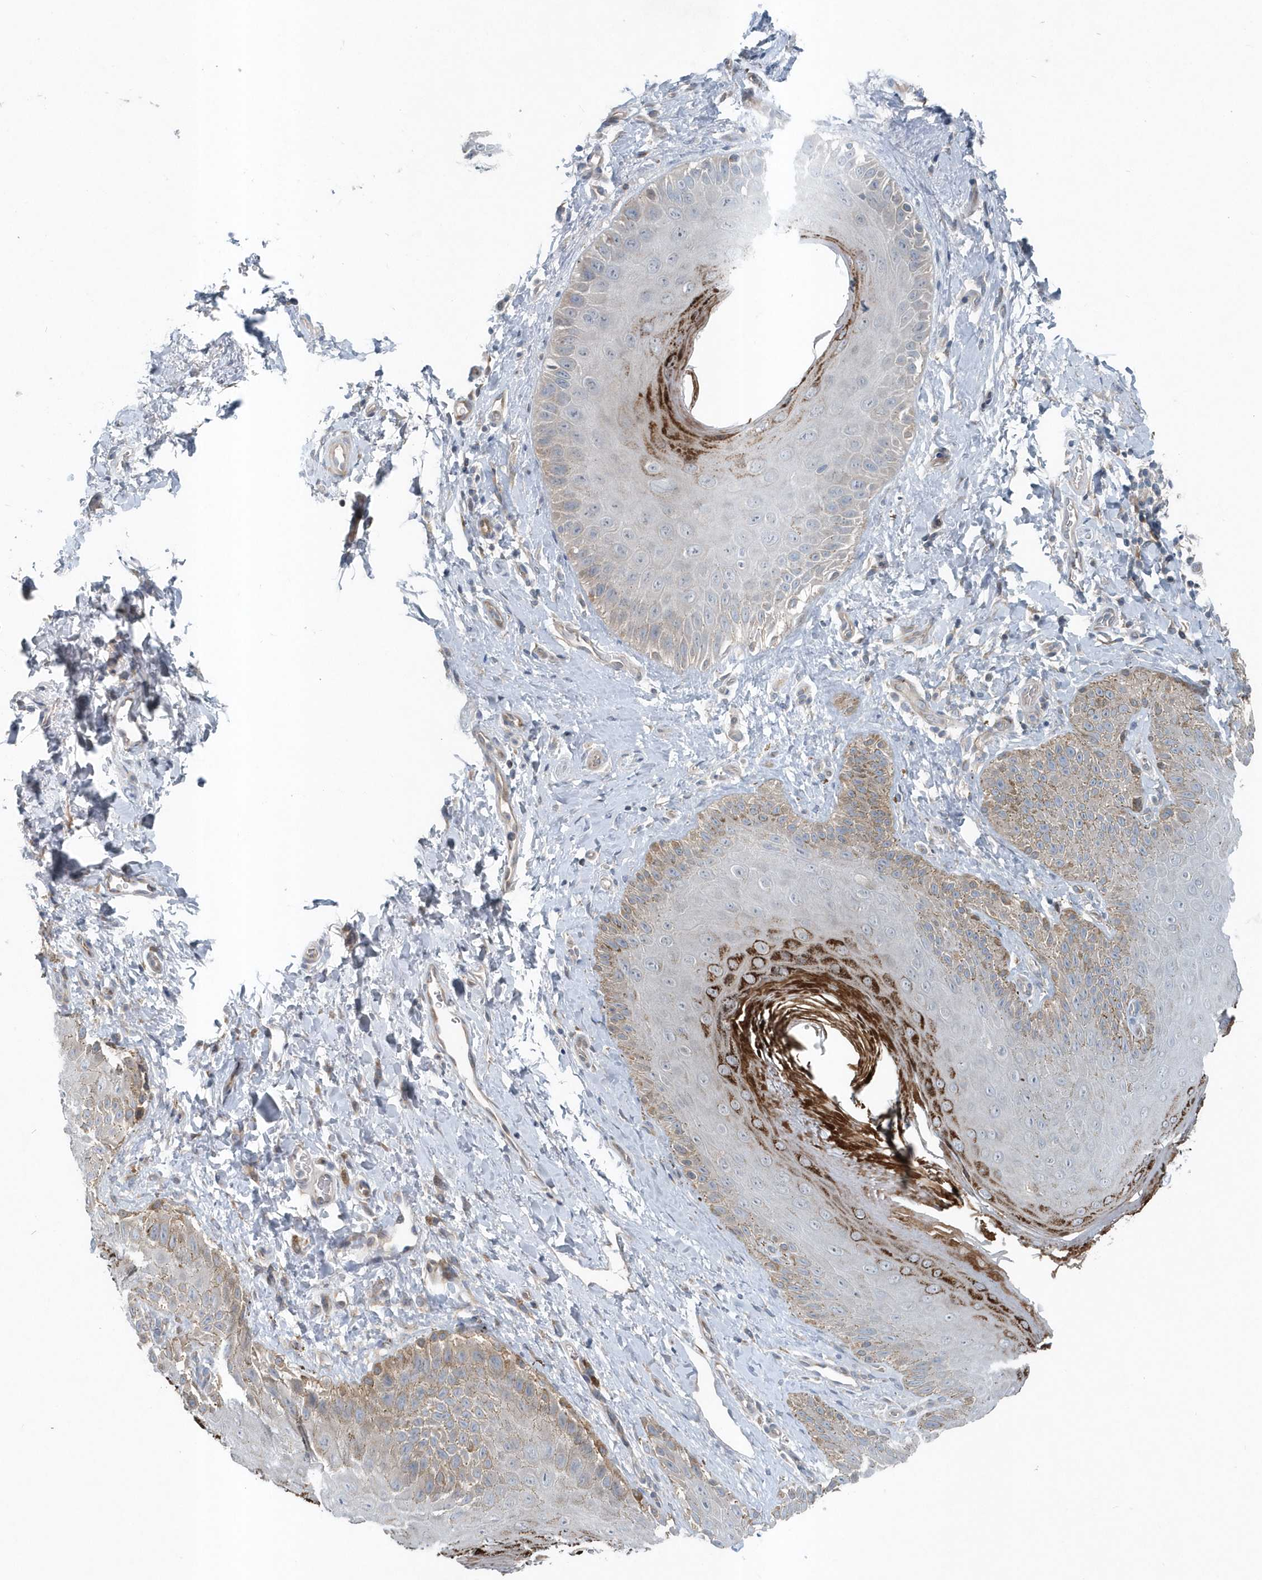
{"staining": {"intensity": "strong", "quantity": "<25%", "location": "cytoplasmic/membranous"}, "tissue": "skin", "cell_type": "Epidermal cells", "image_type": "normal", "snomed": [{"axis": "morphology", "description": "Normal tissue, NOS"}, {"axis": "topography", "description": "Anal"}], "caption": "A histopathology image of skin stained for a protein exhibits strong cytoplasmic/membranous brown staining in epidermal cells.", "gene": "MCC", "patient": {"sex": "male", "age": 44}}